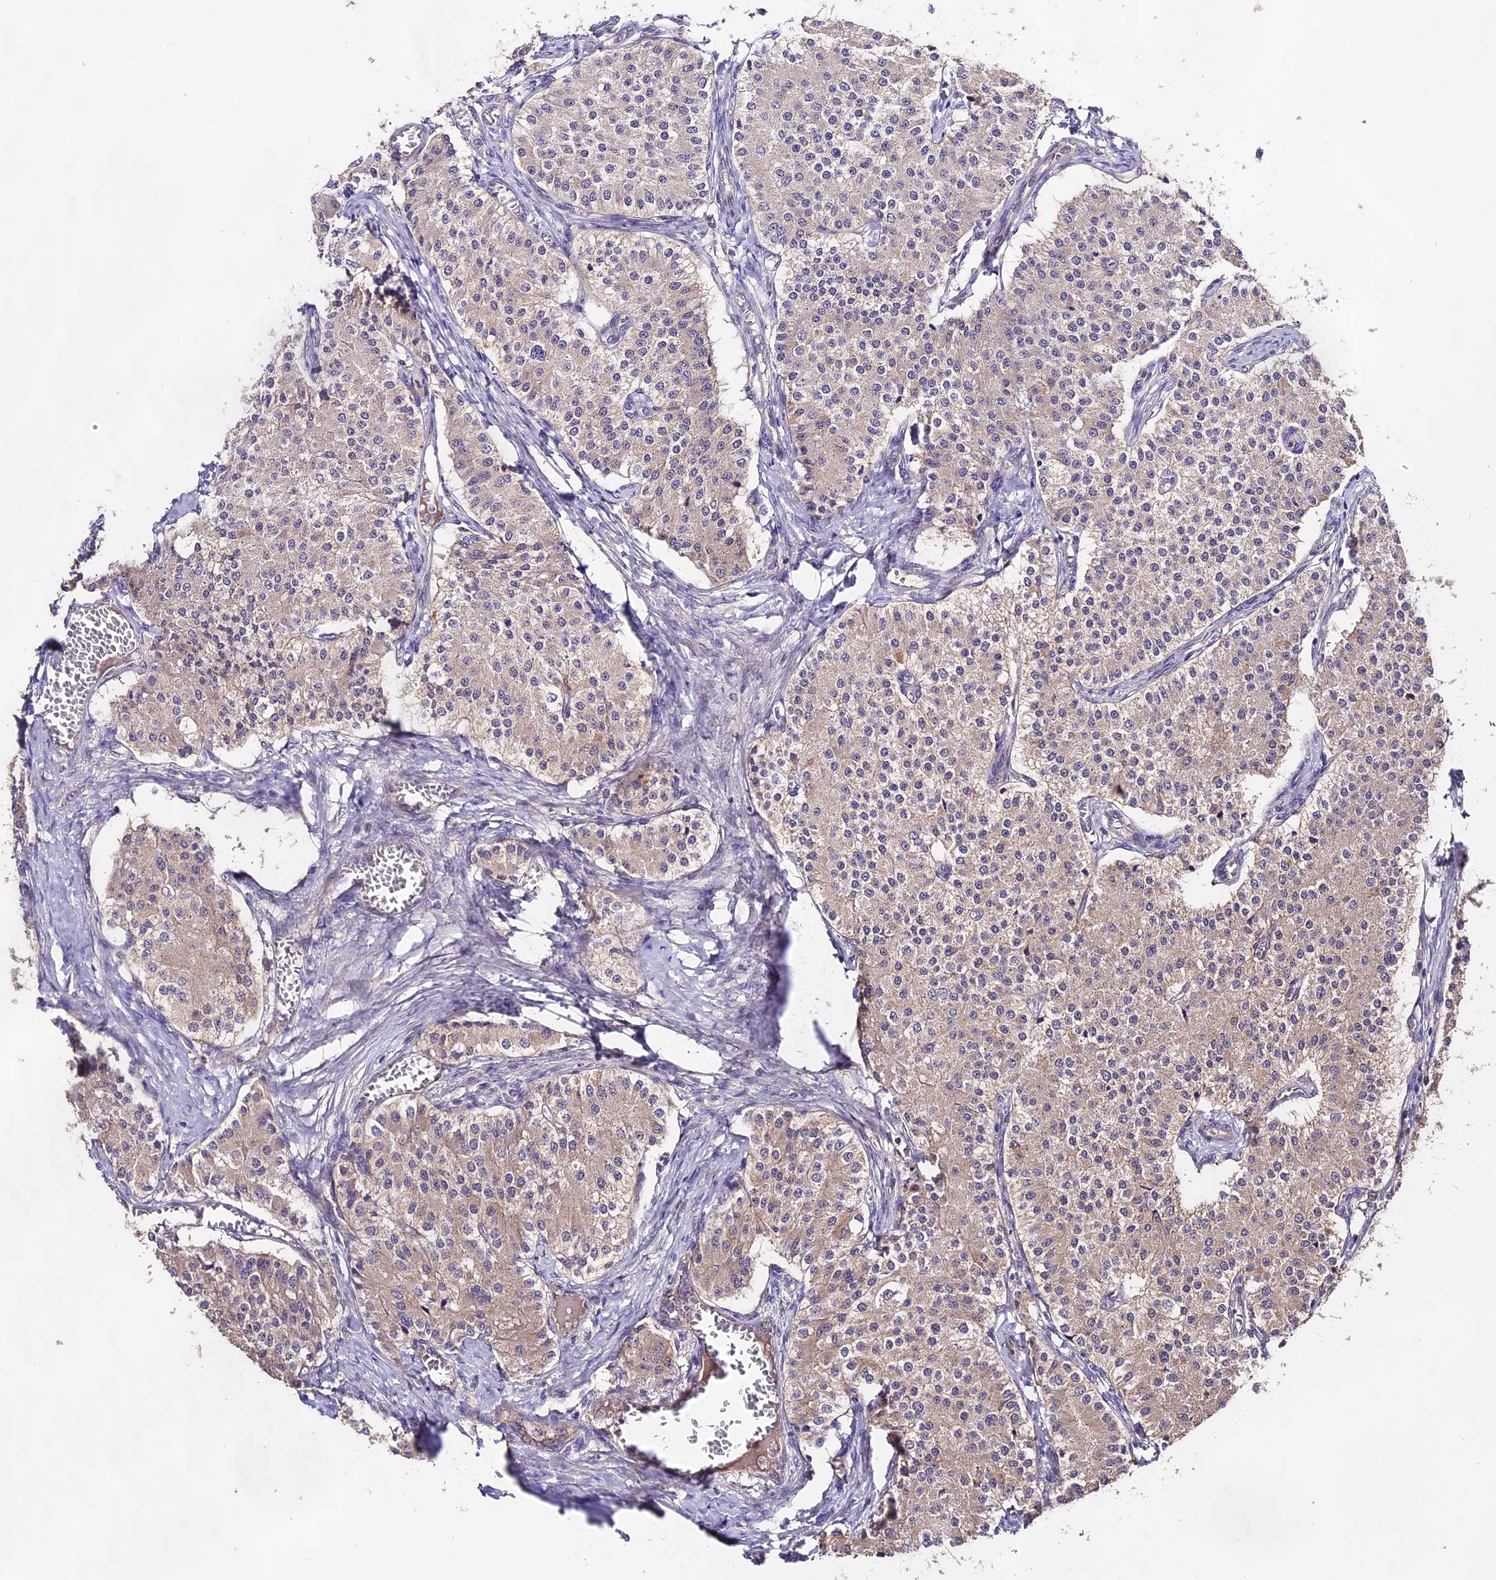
{"staining": {"intensity": "weak", "quantity": "<25%", "location": "cytoplasmic/membranous"}, "tissue": "carcinoid", "cell_type": "Tumor cells", "image_type": "cancer", "snomed": [{"axis": "morphology", "description": "Carcinoid, malignant, NOS"}, {"axis": "topography", "description": "Colon"}], "caption": "Immunohistochemistry photomicrograph of human carcinoid stained for a protein (brown), which reveals no staining in tumor cells.", "gene": "CES3", "patient": {"sex": "female", "age": 52}}